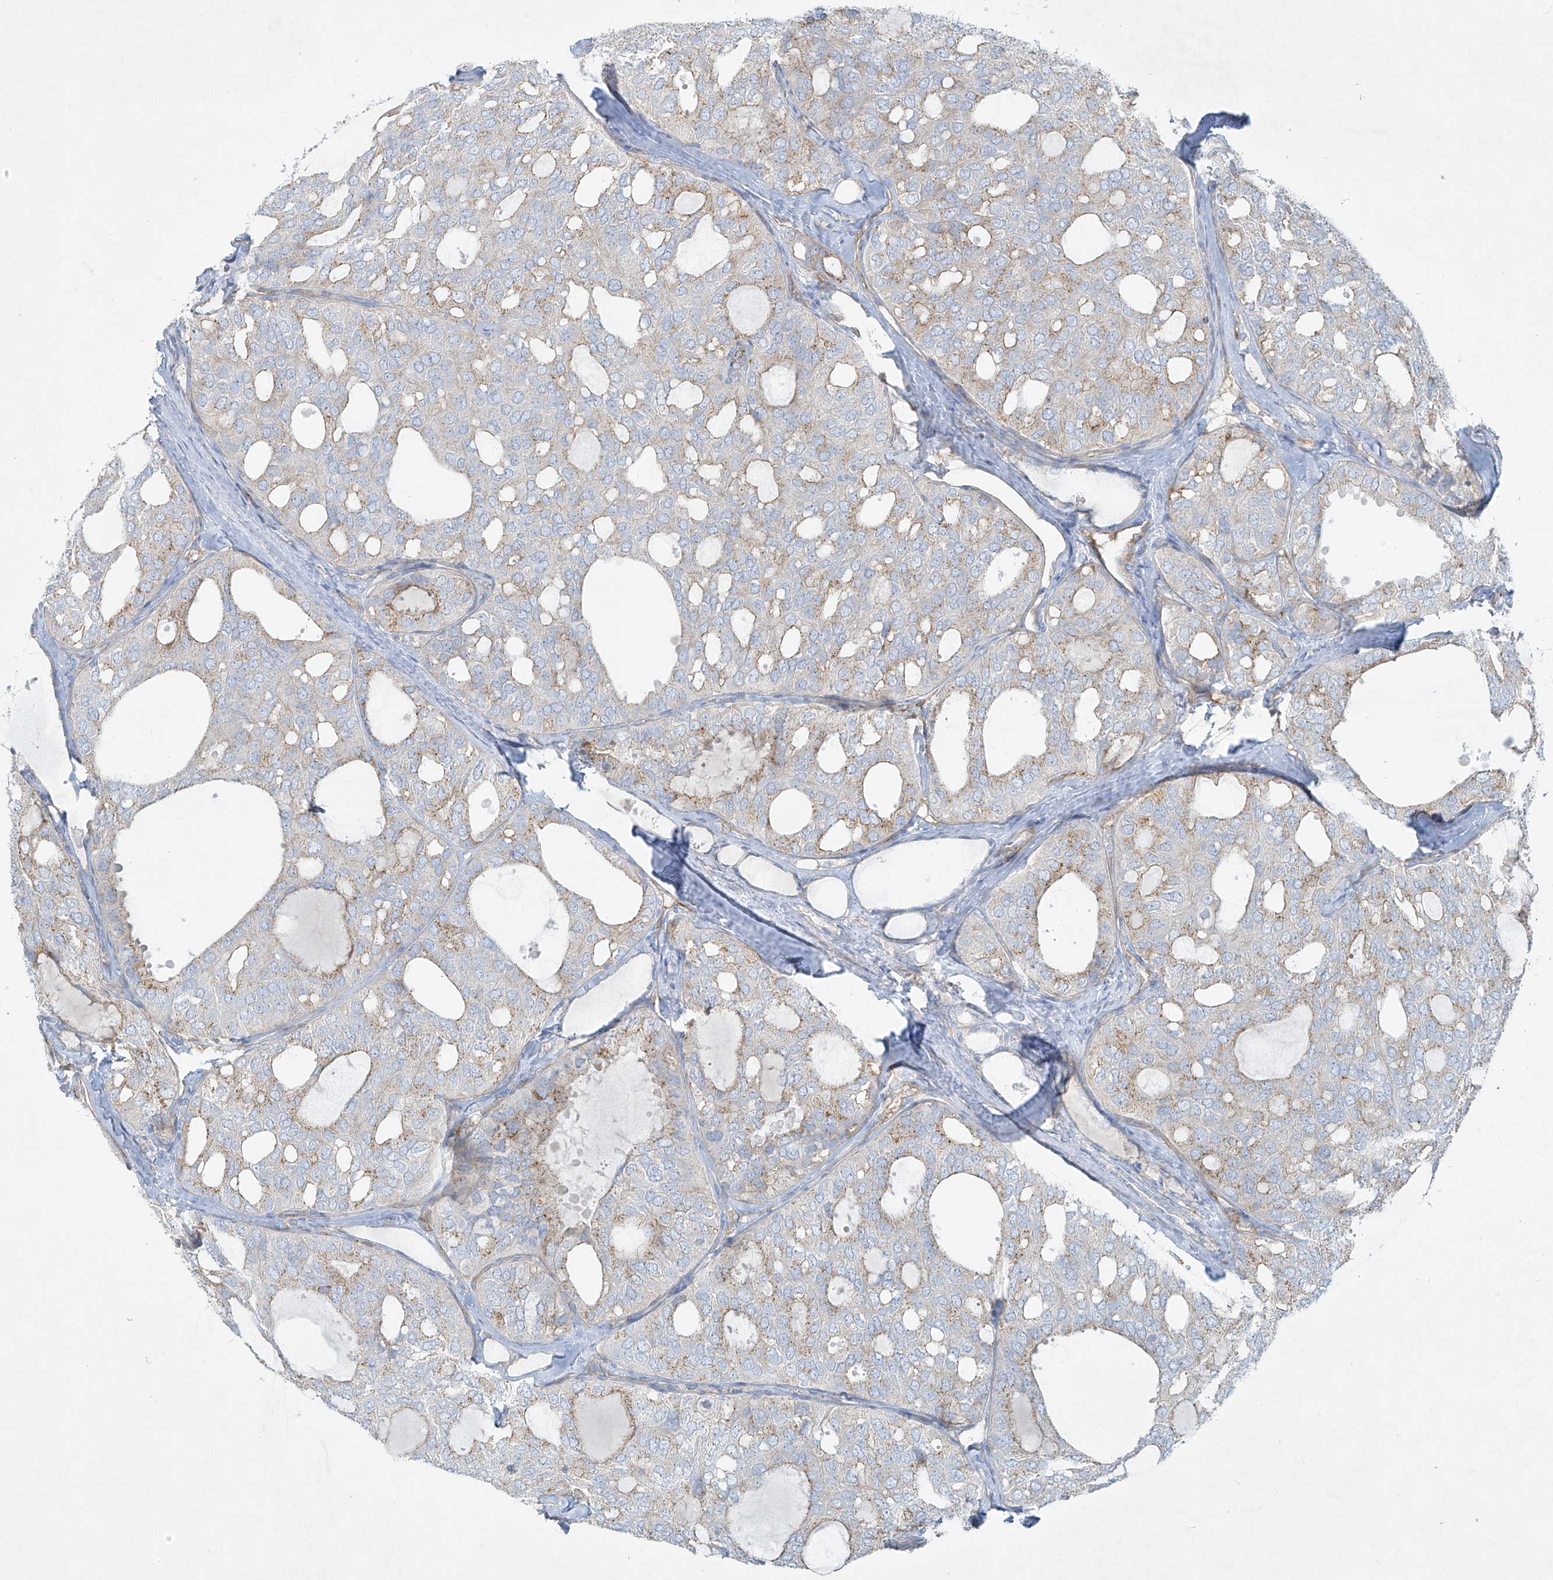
{"staining": {"intensity": "weak", "quantity": "<25%", "location": "cytoplasmic/membranous"}, "tissue": "thyroid cancer", "cell_type": "Tumor cells", "image_type": "cancer", "snomed": [{"axis": "morphology", "description": "Follicular adenoma carcinoma, NOS"}, {"axis": "topography", "description": "Thyroid gland"}], "caption": "Thyroid cancer stained for a protein using immunohistochemistry exhibits no positivity tumor cells.", "gene": "VAMP5", "patient": {"sex": "male", "age": 75}}